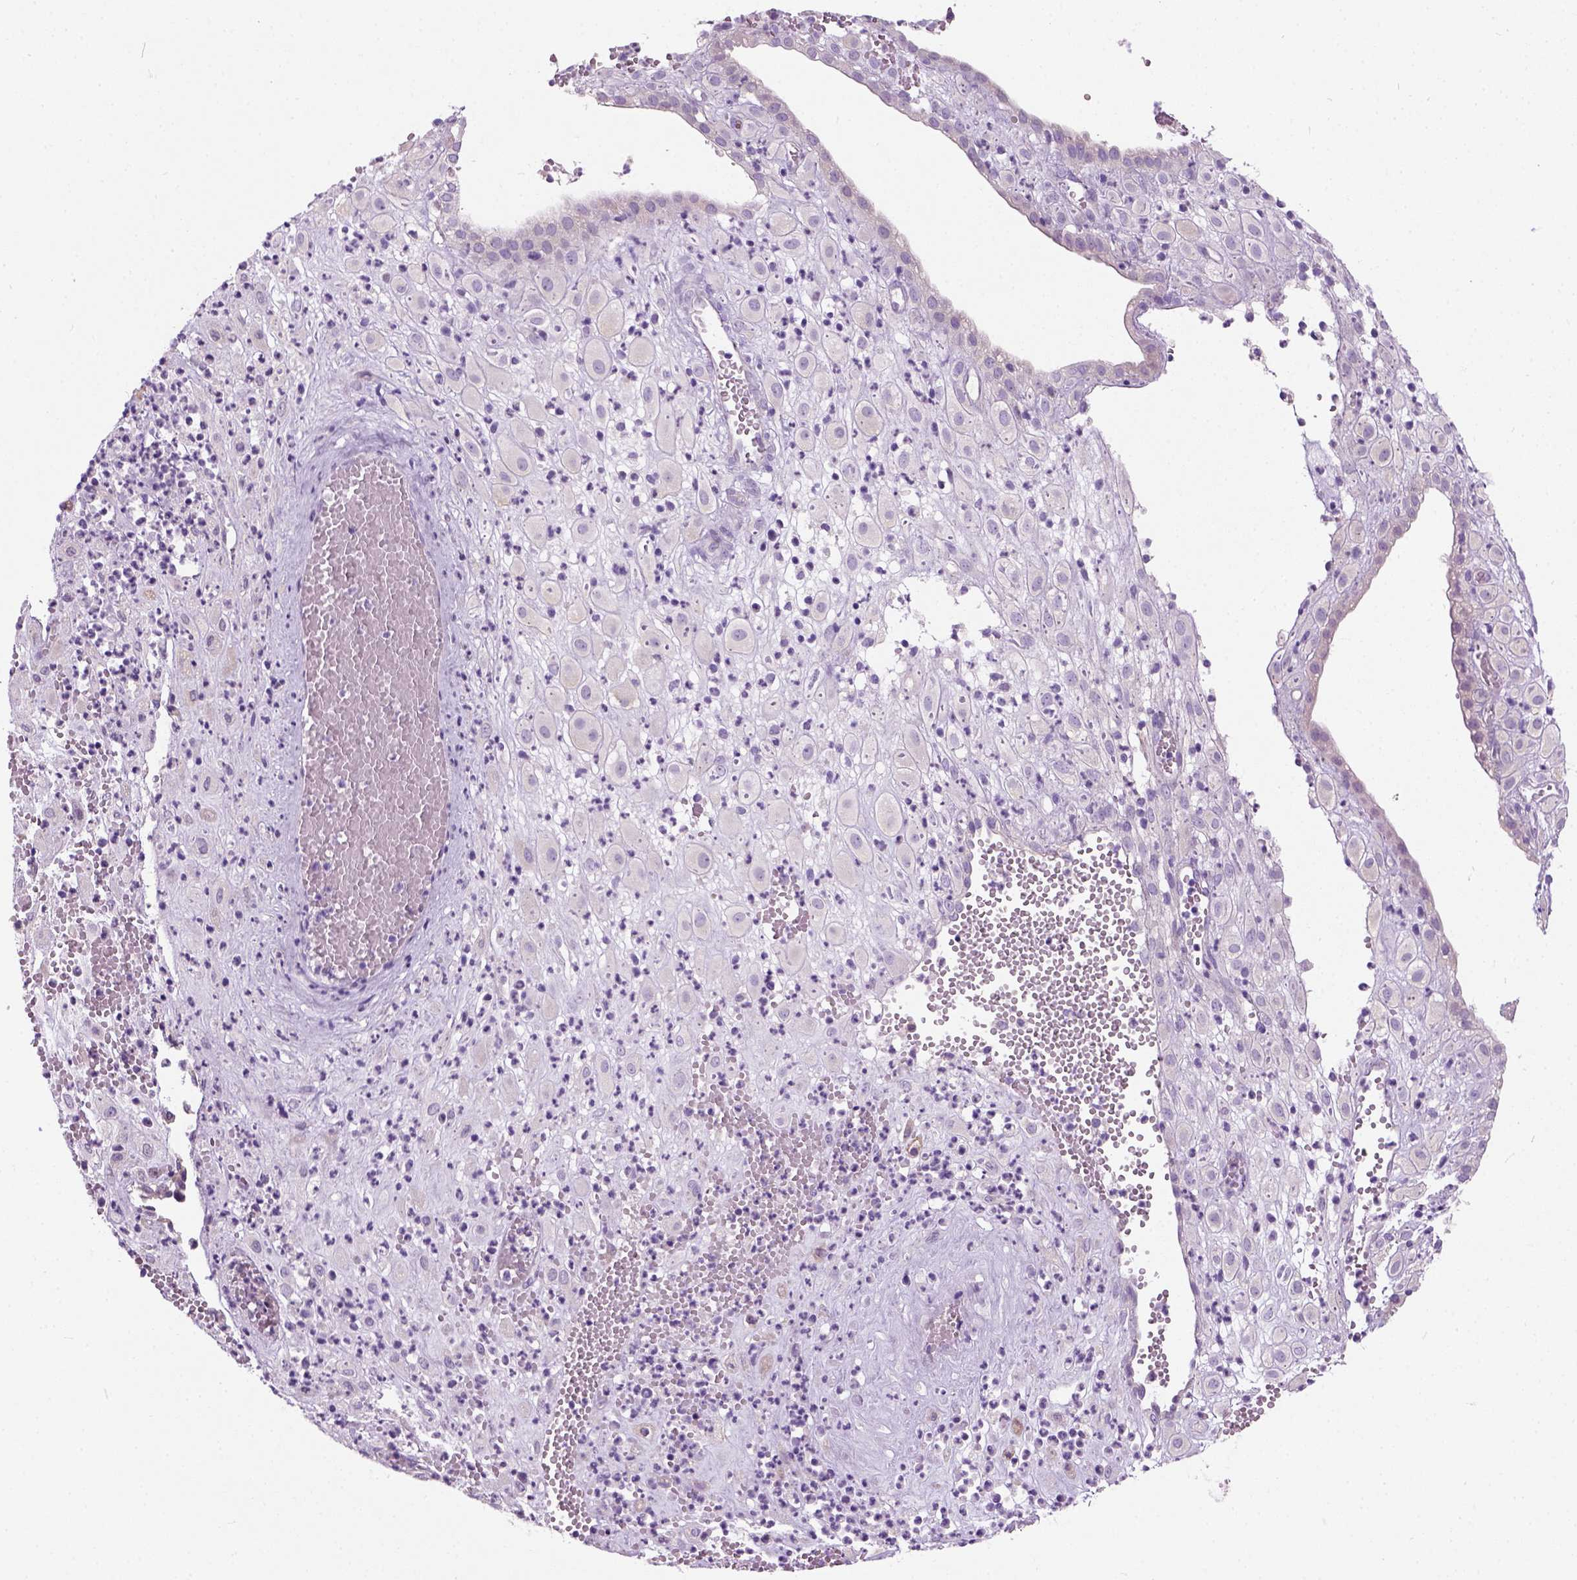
{"staining": {"intensity": "negative", "quantity": "none", "location": "none"}, "tissue": "placenta", "cell_type": "Decidual cells", "image_type": "normal", "snomed": [{"axis": "morphology", "description": "Normal tissue, NOS"}, {"axis": "topography", "description": "Placenta"}], "caption": "The micrograph displays no significant staining in decidual cells of placenta.", "gene": "TRIM72", "patient": {"sex": "female", "age": 24}}